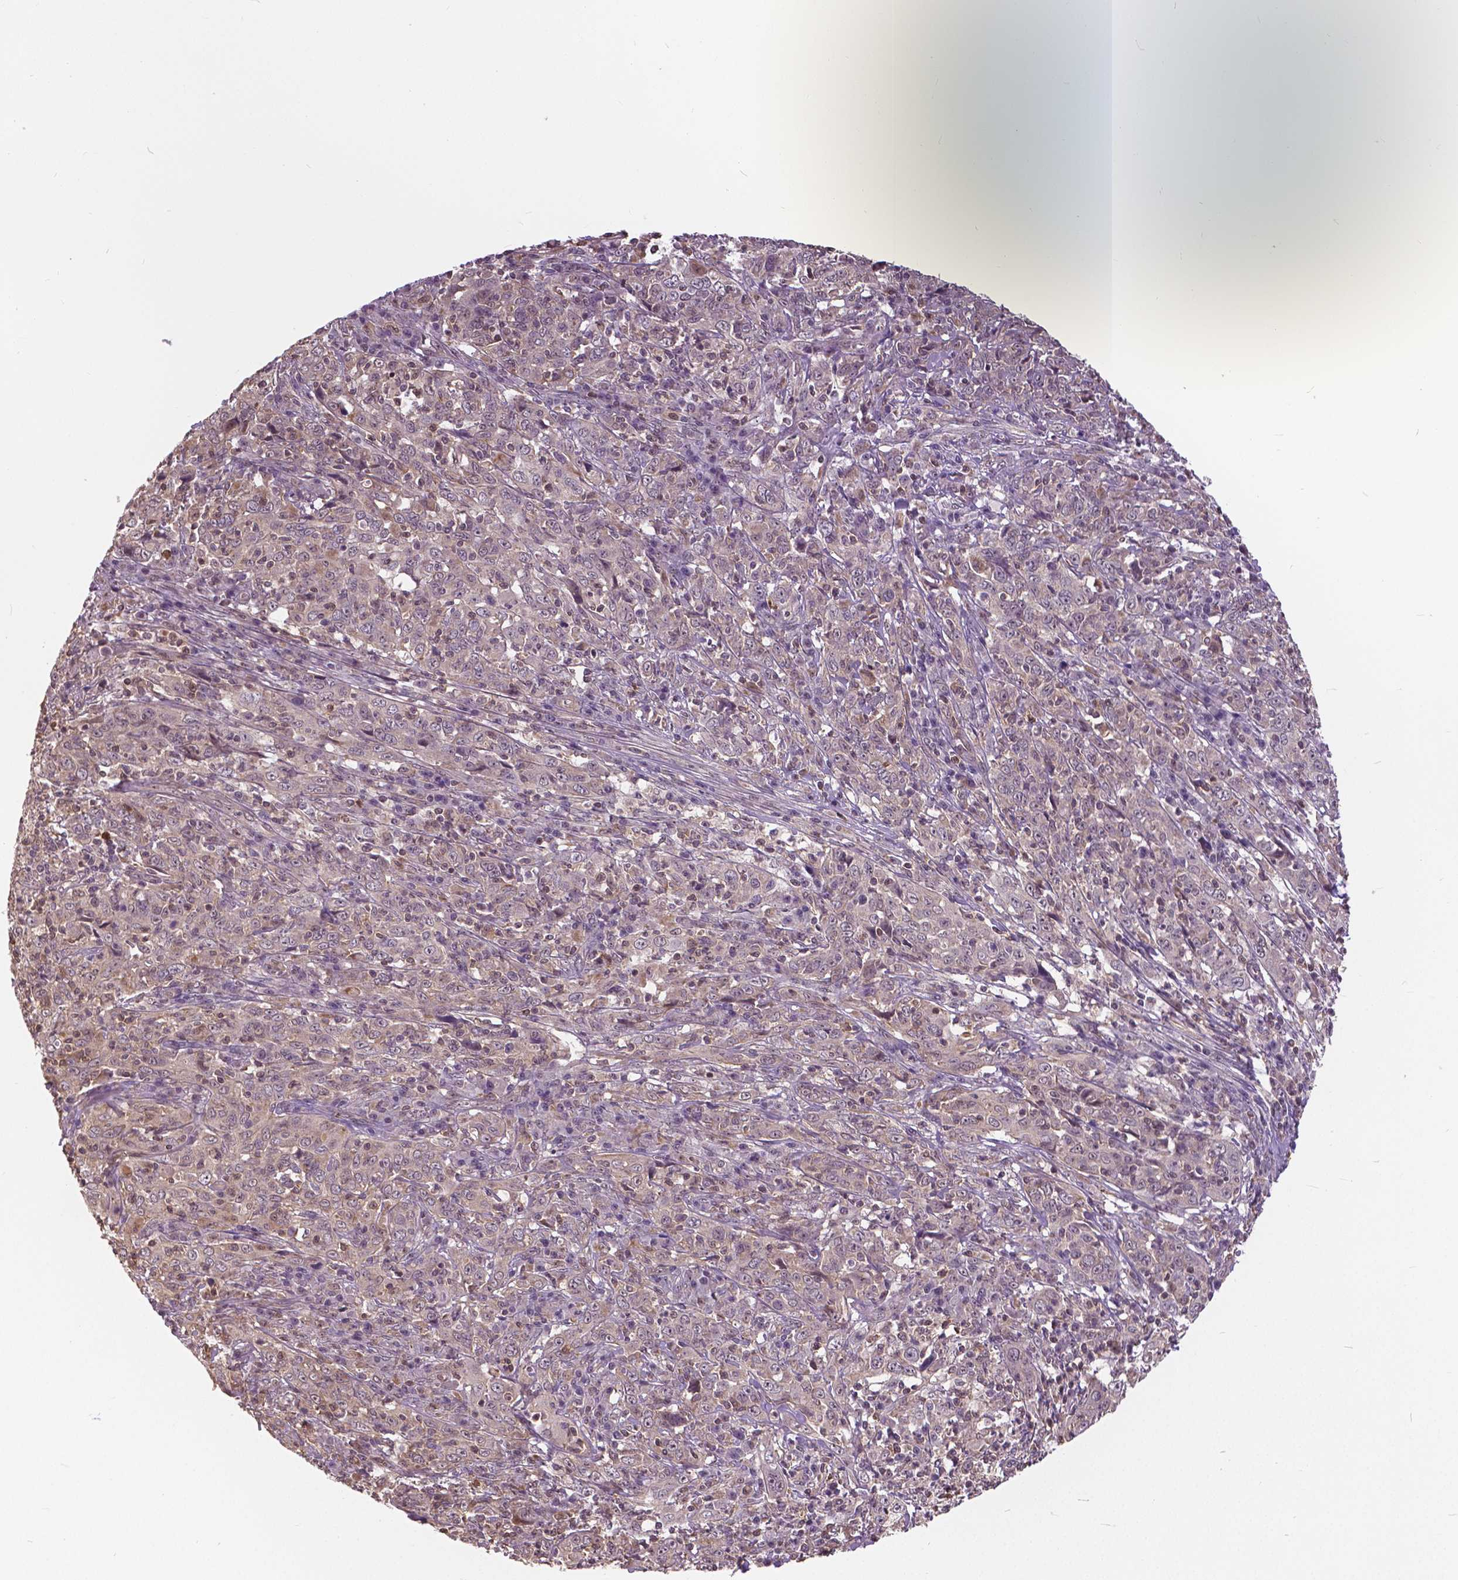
{"staining": {"intensity": "negative", "quantity": "none", "location": "none"}, "tissue": "cervical cancer", "cell_type": "Tumor cells", "image_type": "cancer", "snomed": [{"axis": "morphology", "description": "Squamous cell carcinoma, NOS"}, {"axis": "topography", "description": "Cervix"}], "caption": "High power microscopy image of an IHC micrograph of cervical cancer, revealing no significant expression in tumor cells.", "gene": "ANXA13", "patient": {"sex": "female", "age": 46}}